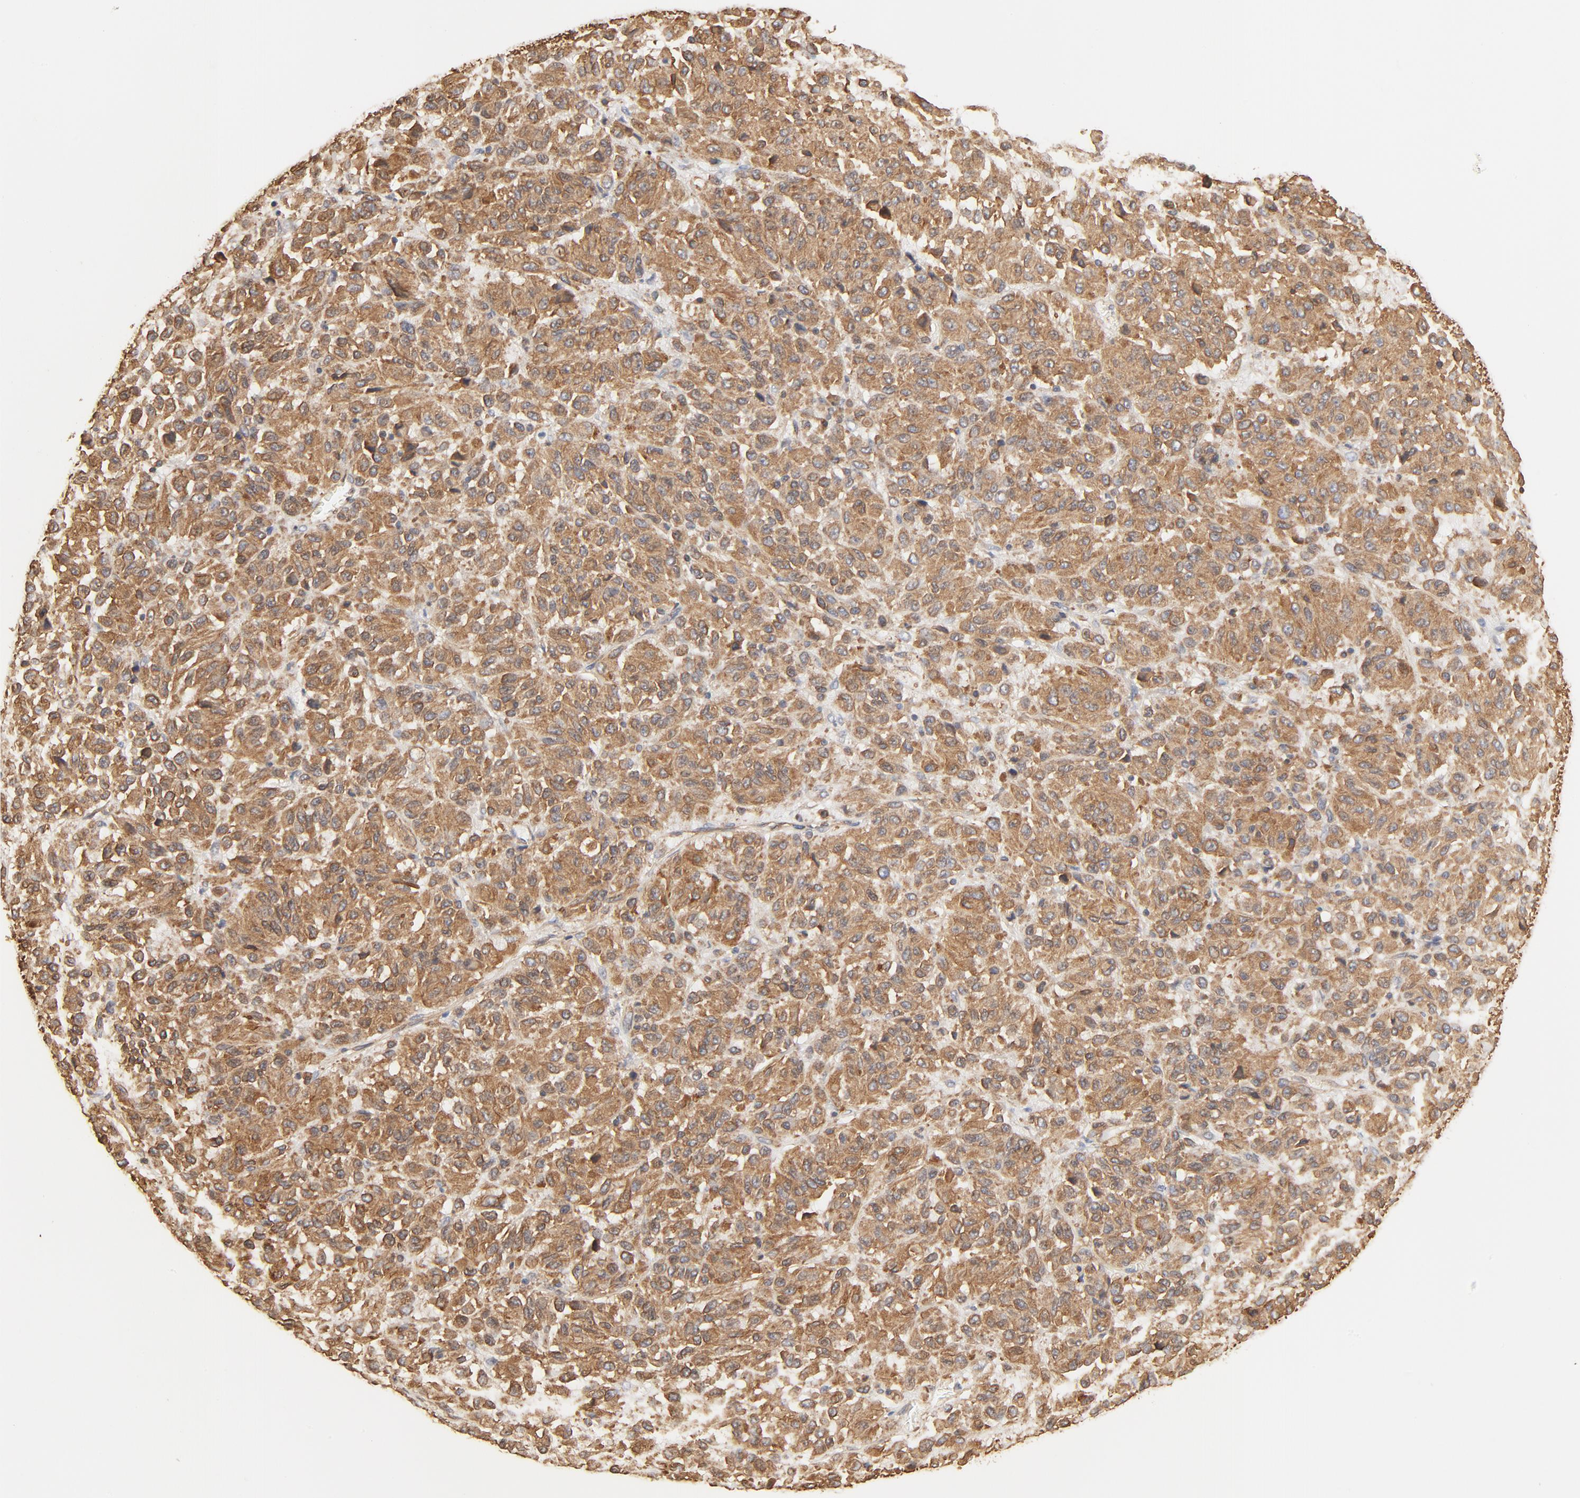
{"staining": {"intensity": "moderate", "quantity": ">75%", "location": "cytoplasmic/membranous"}, "tissue": "melanoma", "cell_type": "Tumor cells", "image_type": "cancer", "snomed": [{"axis": "morphology", "description": "Malignant melanoma, Metastatic site"}, {"axis": "topography", "description": "Lung"}], "caption": "Moderate cytoplasmic/membranous staining for a protein is identified in approximately >75% of tumor cells of melanoma using immunohistochemistry (IHC).", "gene": "BCAP31", "patient": {"sex": "male", "age": 64}}